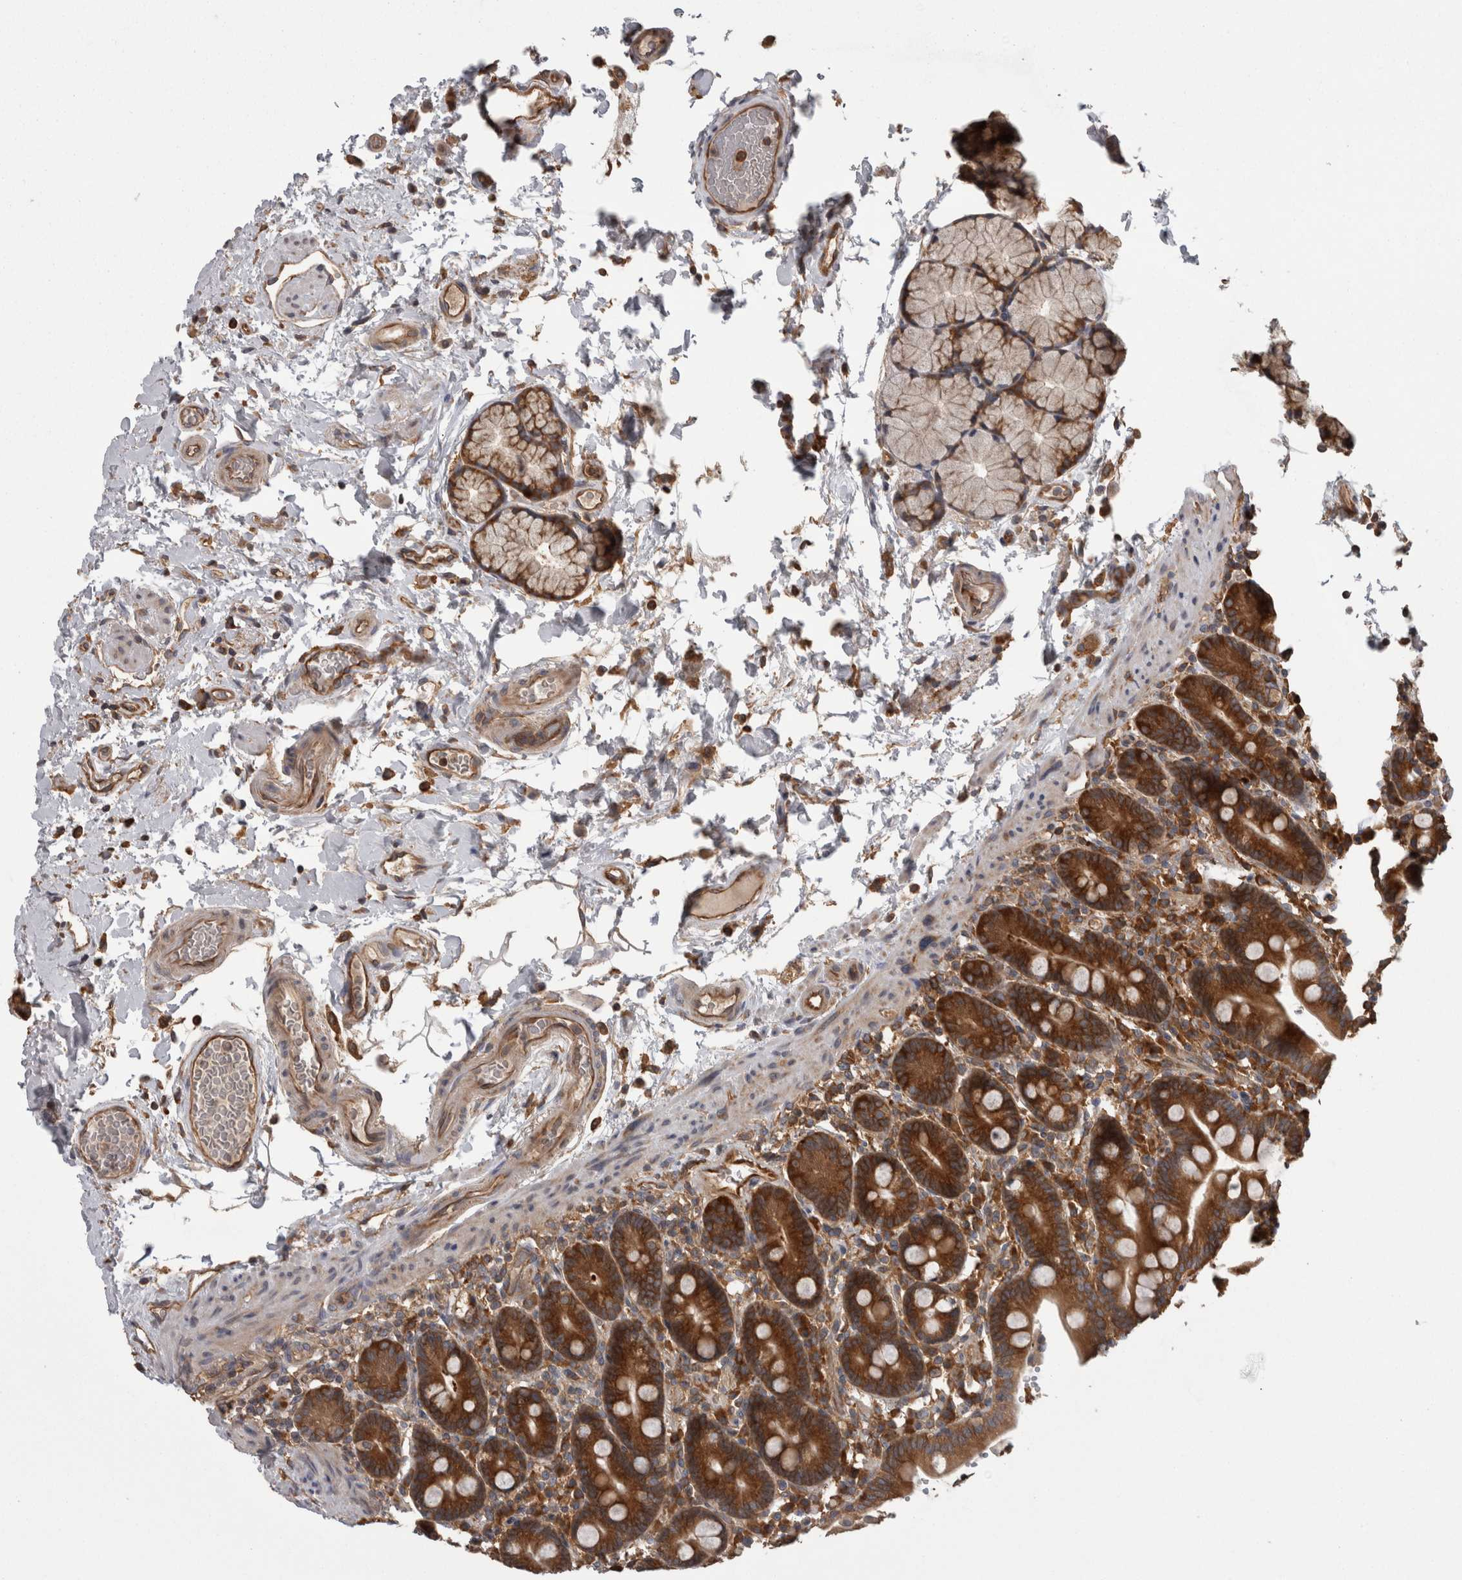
{"staining": {"intensity": "strong", "quantity": ">75%", "location": "cytoplasmic/membranous"}, "tissue": "duodenum", "cell_type": "Glandular cells", "image_type": "normal", "snomed": [{"axis": "morphology", "description": "Normal tissue, NOS"}, {"axis": "topography", "description": "Small intestine, NOS"}], "caption": "Immunohistochemistry (IHC) (DAB (3,3'-diaminobenzidine)) staining of benign human duodenum displays strong cytoplasmic/membranous protein positivity in approximately >75% of glandular cells.", "gene": "SMCR8", "patient": {"sex": "female", "age": 71}}